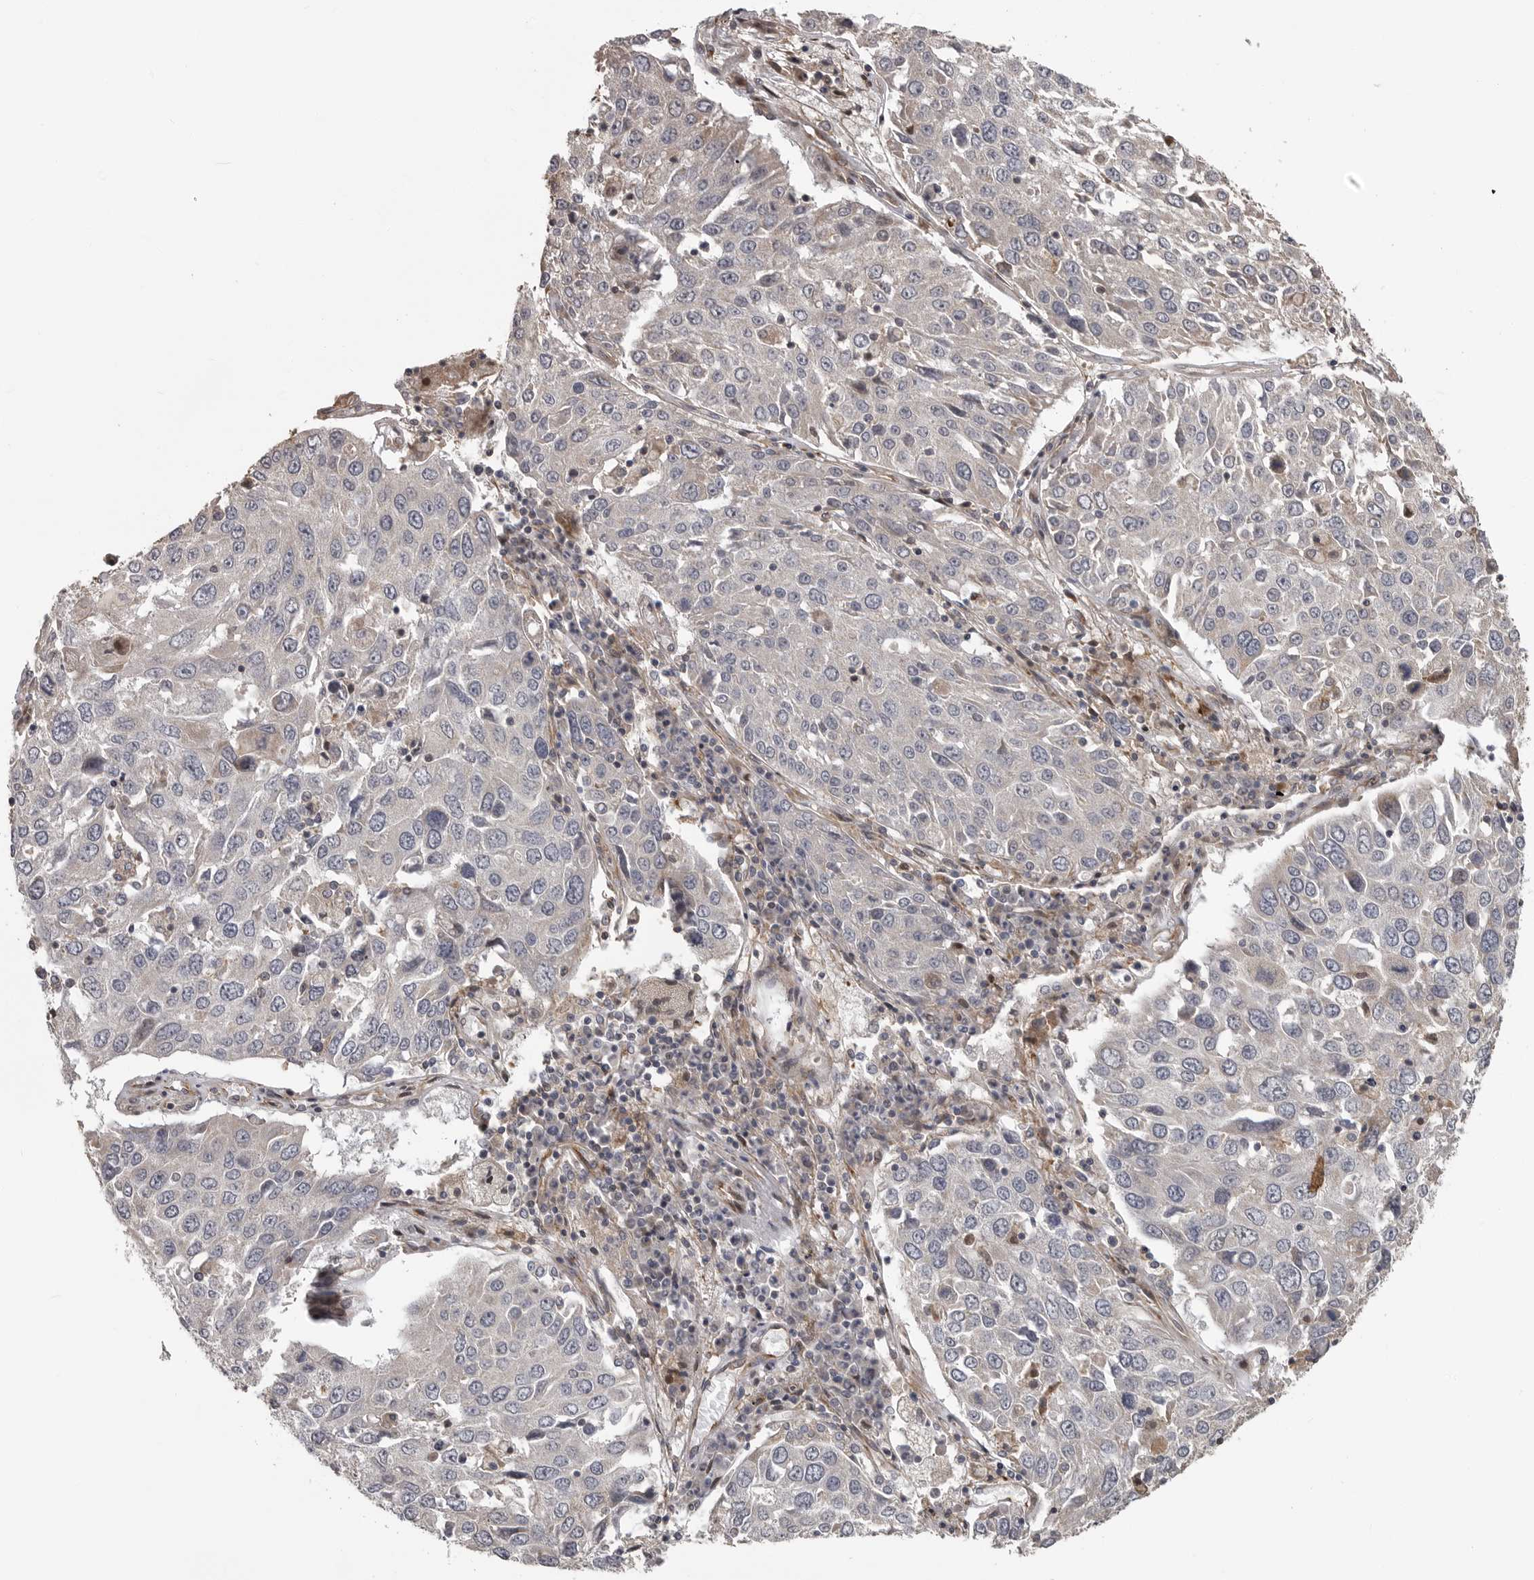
{"staining": {"intensity": "negative", "quantity": "none", "location": "none"}, "tissue": "lung cancer", "cell_type": "Tumor cells", "image_type": "cancer", "snomed": [{"axis": "morphology", "description": "Squamous cell carcinoma, NOS"}, {"axis": "topography", "description": "Lung"}], "caption": "Lung cancer stained for a protein using immunohistochemistry displays no positivity tumor cells.", "gene": "ZNRF1", "patient": {"sex": "male", "age": 65}}